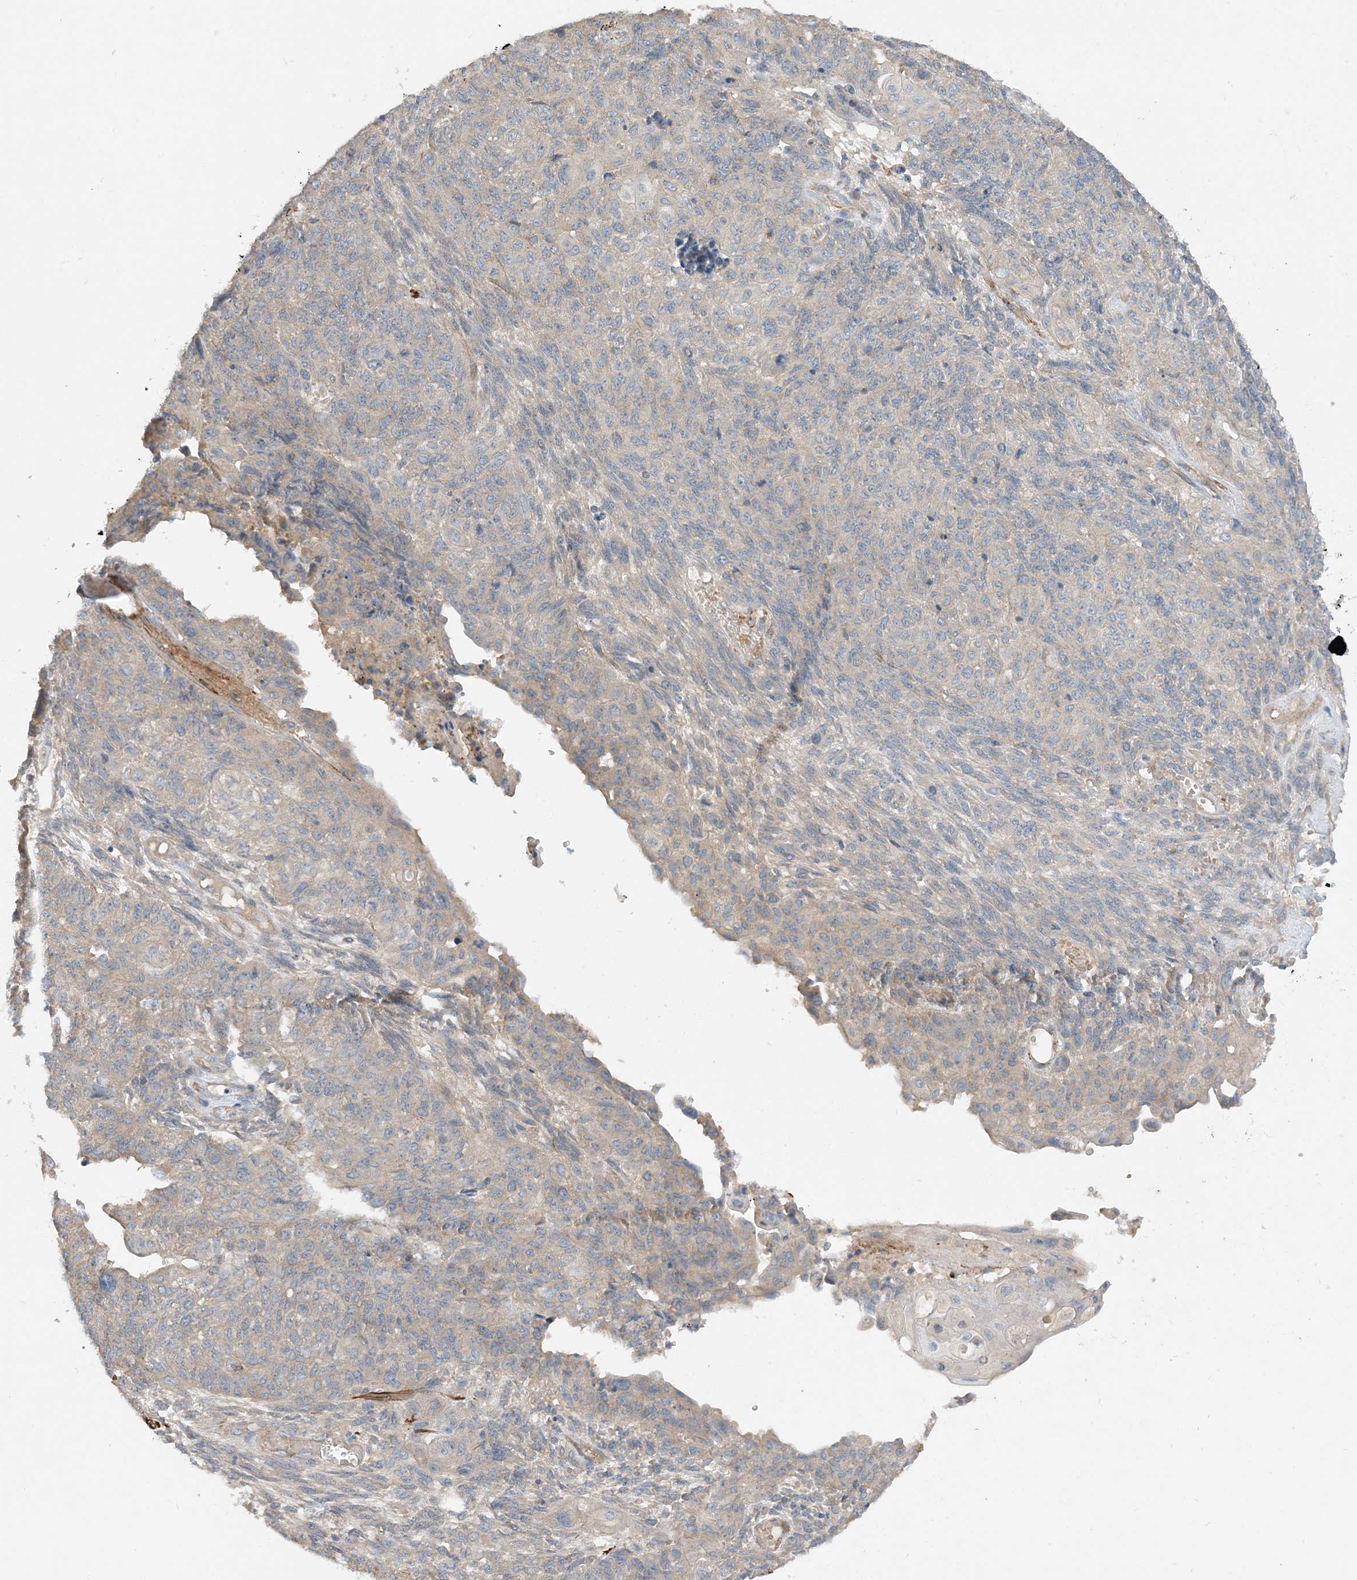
{"staining": {"intensity": "weak", "quantity": "<25%", "location": "cytoplasmic/membranous"}, "tissue": "endometrial cancer", "cell_type": "Tumor cells", "image_type": "cancer", "snomed": [{"axis": "morphology", "description": "Adenocarcinoma, NOS"}, {"axis": "topography", "description": "Endometrium"}], "caption": "This is a histopathology image of immunohistochemistry staining of endometrial cancer, which shows no positivity in tumor cells.", "gene": "KIFBP", "patient": {"sex": "female", "age": 32}}